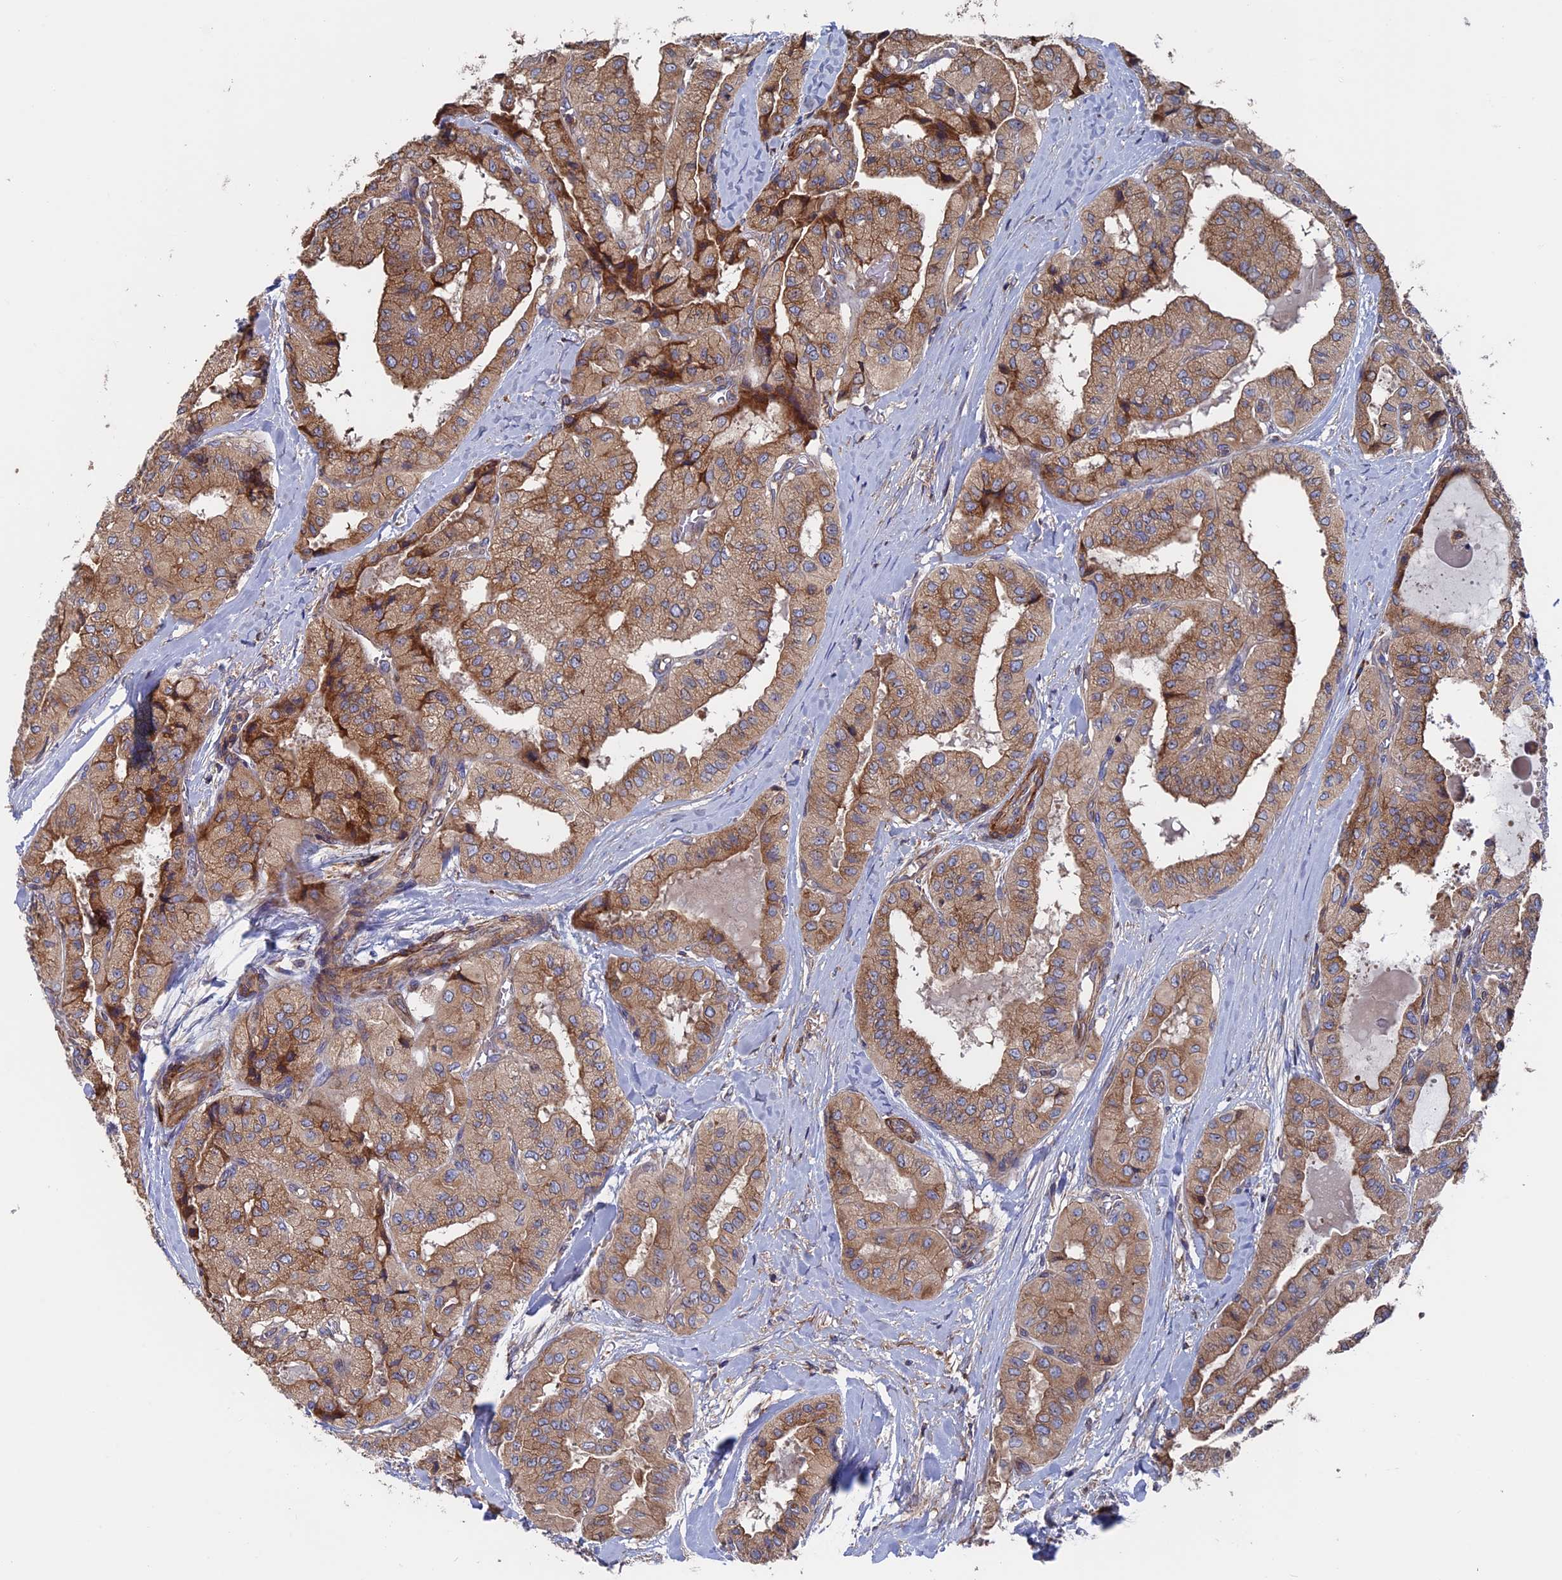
{"staining": {"intensity": "moderate", "quantity": ">75%", "location": "cytoplasmic/membranous"}, "tissue": "thyroid cancer", "cell_type": "Tumor cells", "image_type": "cancer", "snomed": [{"axis": "morphology", "description": "Papillary adenocarcinoma, NOS"}, {"axis": "topography", "description": "Thyroid gland"}], "caption": "A high-resolution histopathology image shows immunohistochemistry staining of thyroid cancer (papillary adenocarcinoma), which demonstrates moderate cytoplasmic/membranous expression in approximately >75% of tumor cells.", "gene": "DNAJC3", "patient": {"sex": "female", "age": 59}}